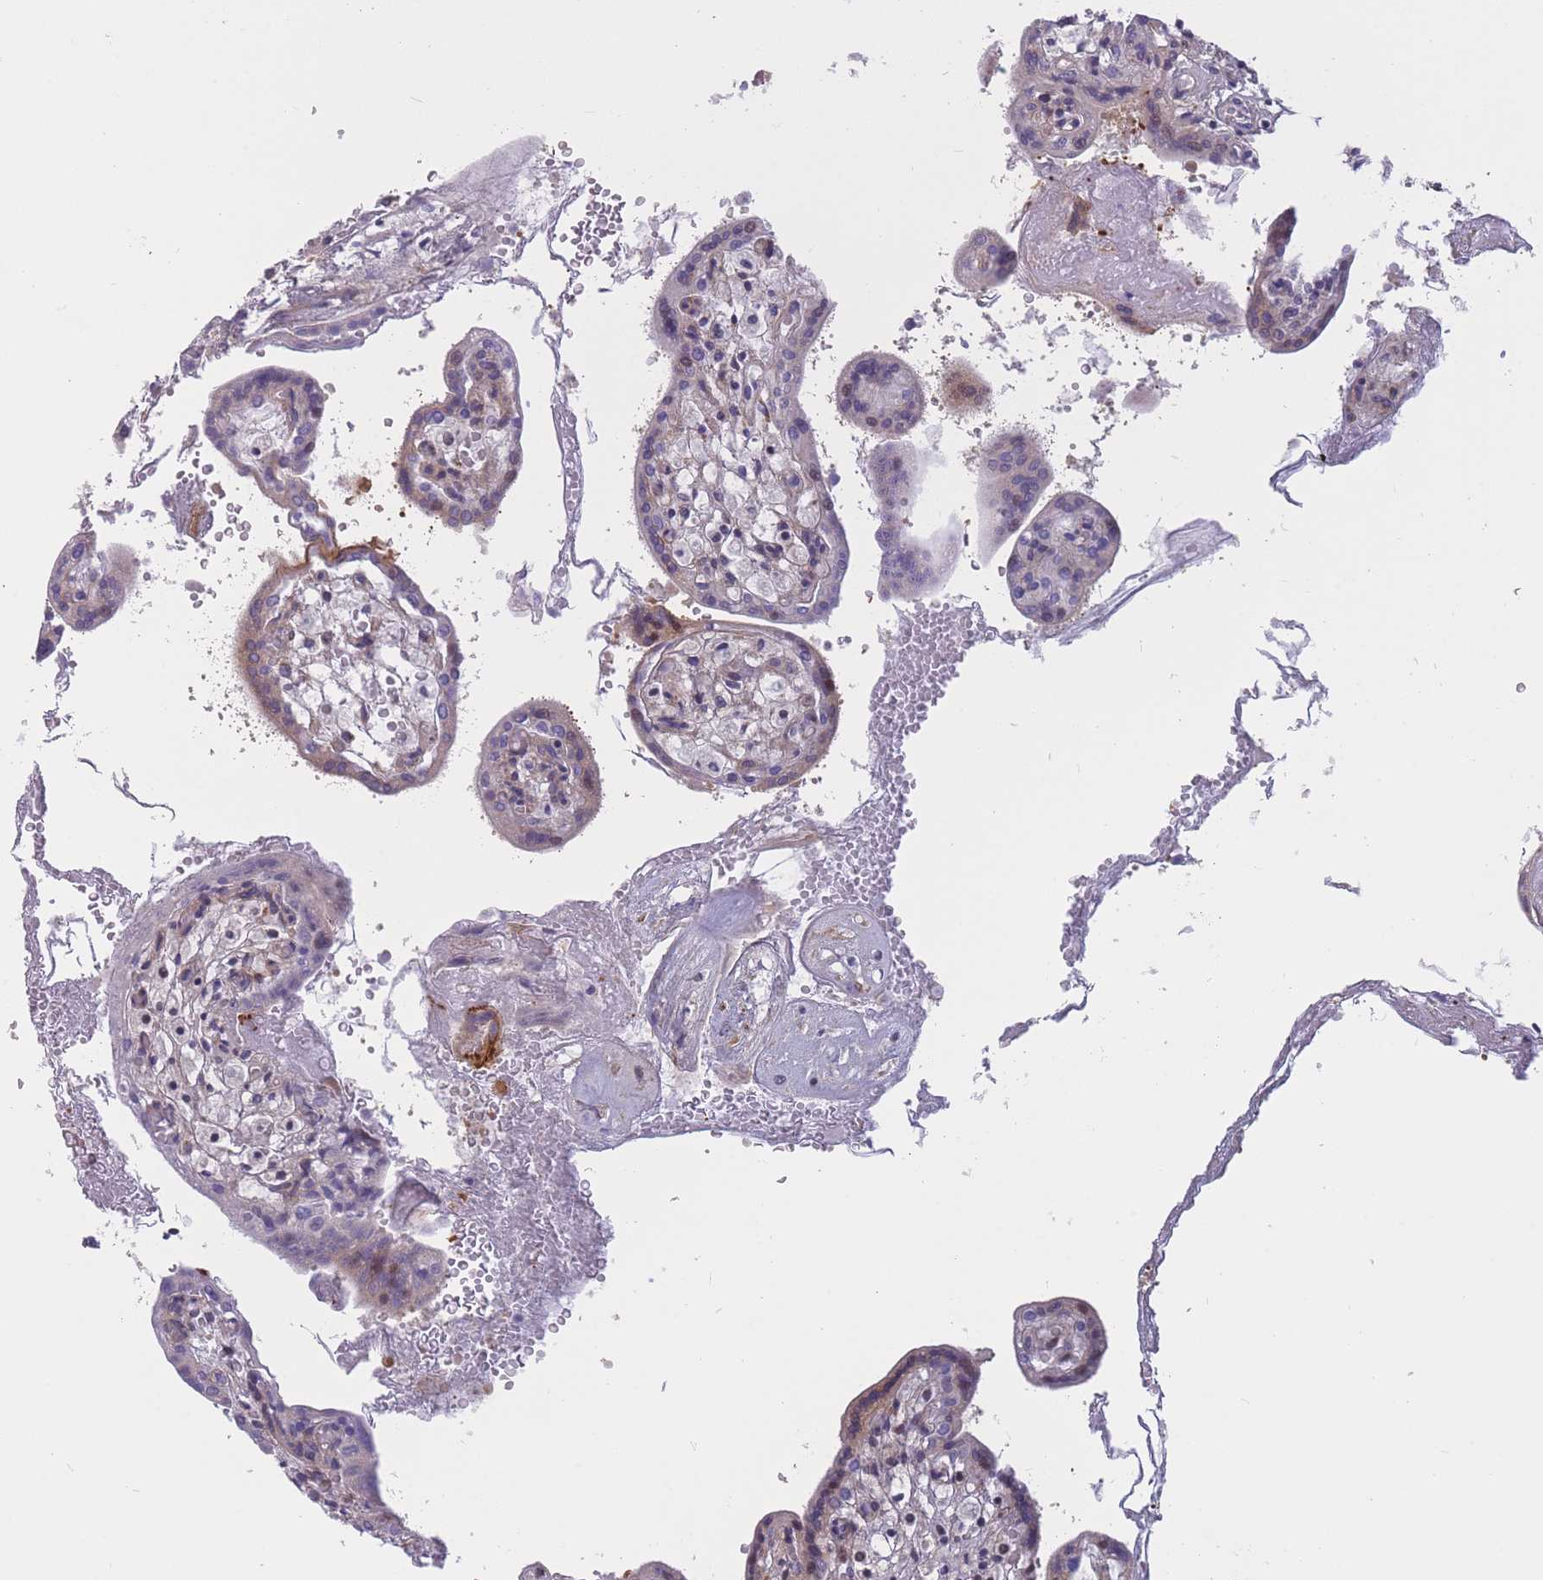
{"staining": {"intensity": "moderate", "quantity": ">75%", "location": "nuclear"}, "tissue": "placenta", "cell_type": "Trophoblastic cells", "image_type": "normal", "snomed": [{"axis": "morphology", "description": "Normal tissue, NOS"}, {"axis": "topography", "description": "Placenta"}], "caption": "Immunohistochemical staining of normal human placenta exhibits medium levels of moderate nuclear positivity in about >75% of trophoblastic cells.", "gene": "BCL9L", "patient": {"sex": "female", "age": 37}}